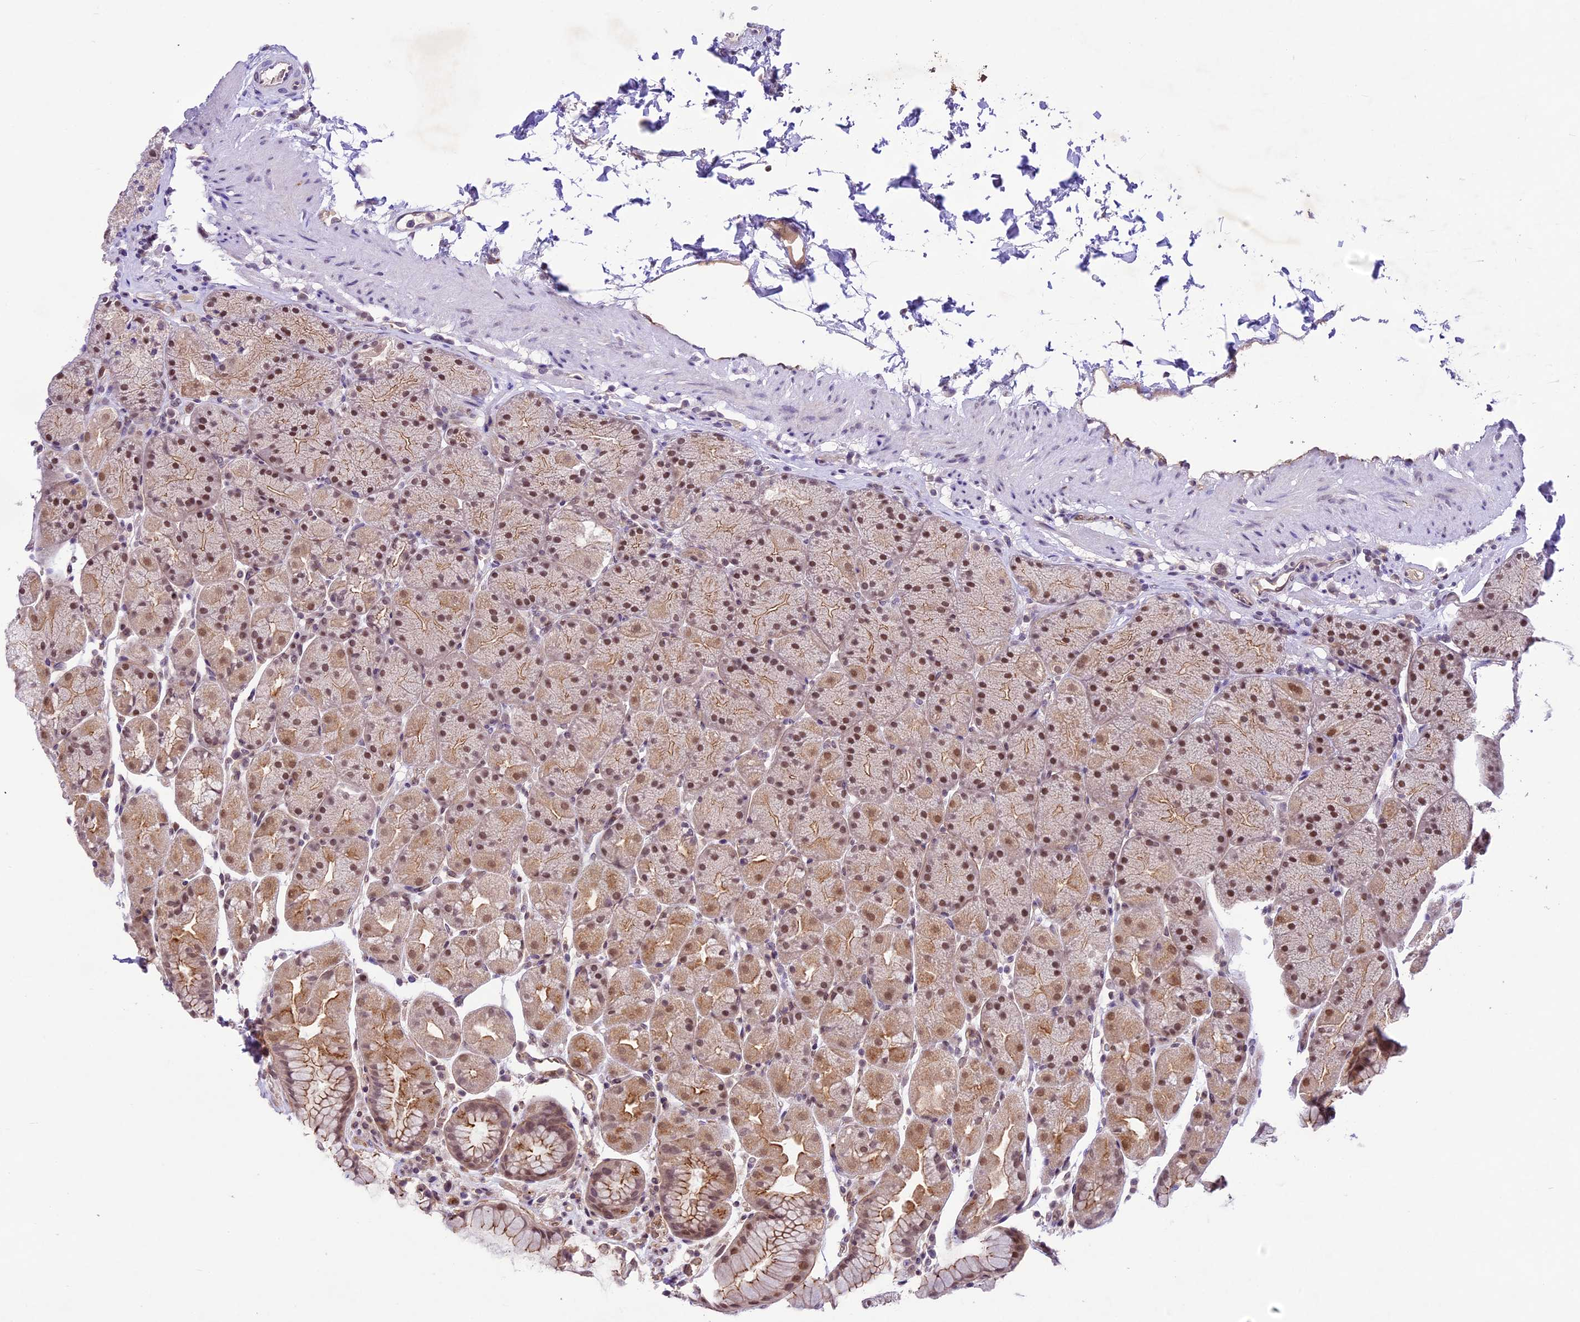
{"staining": {"intensity": "moderate", "quantity": ">75%", "location": "cytoplasmic/membranous,nuclear"}, "tissue": "stomach", "cell_type": "Glandular cells", "image_type": "normal", "snomed": [{"axis": "morphology", "description": "Normal tissue, NOS"}, {"axis": "topography", "description": "Stomach, upper"}, {"axis": "topography", "description": "Stomach, lower"}], "caption": "Stomach stained for a protein (brown) reveals moderate cytoplasmic/membranous,nuclear positive expression in approximately >75% of glandular cells.", "gene": "SHKBP1", "patient": {"sex": "male", "age": 67}}